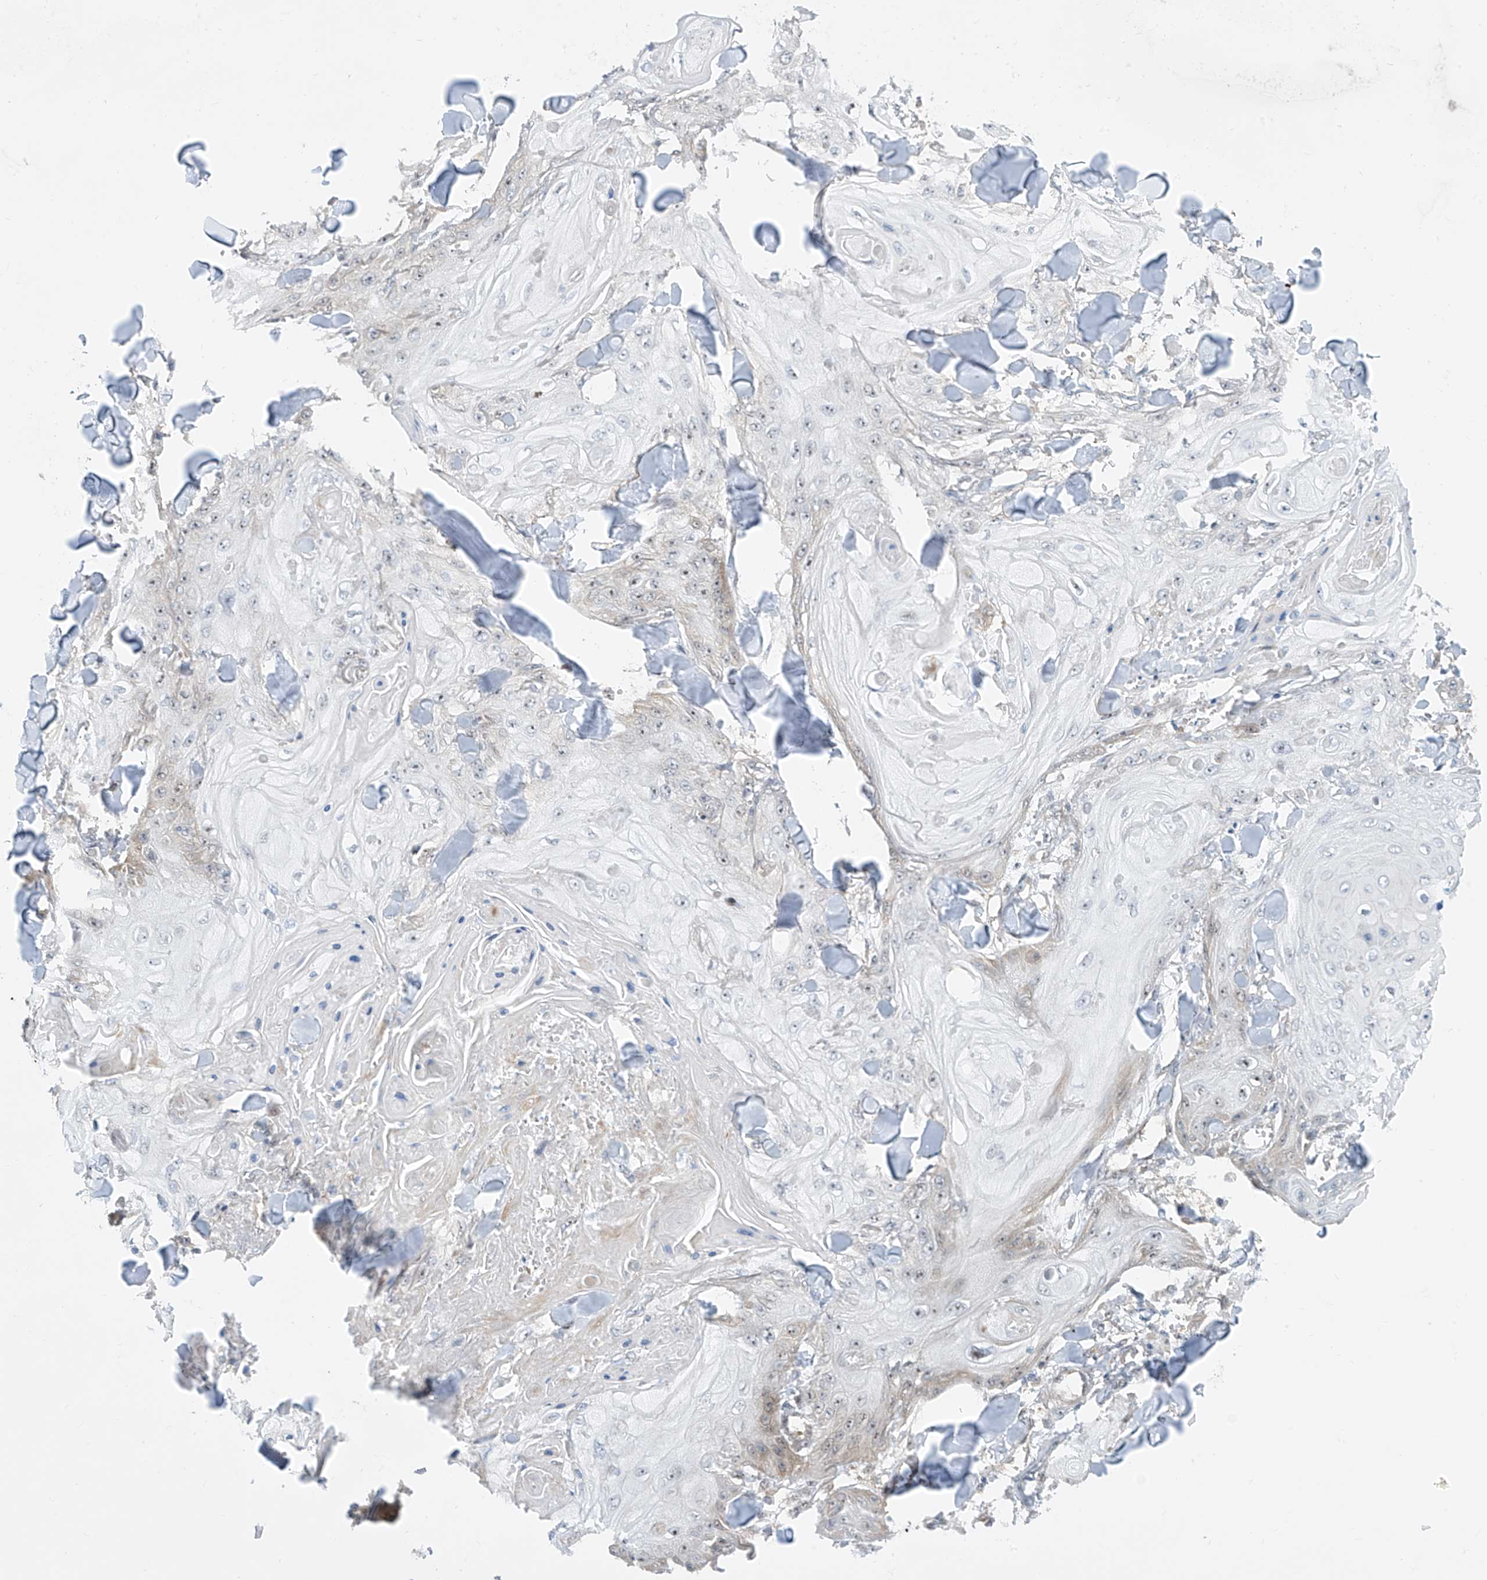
{"staining": {"intensity": "negative", "quantity": "none", "location": "none"}, "tissue": "skin cancer", "cell_type": "Tumor cells", "image_type": "cancer", "snomed": [{"axis": "morphology", "description": "Squamous cell carcinoma, NOS"}, {"axis": "topography", "description": "Skin"}], "caption": "IHC photomicrograph of human skin cancer (squamous cell carcinoma) stained for a protein (brown), which reveals no staining in tumor cells.", "gene": "TTC38", "patient": {"sex": "male", "age": 74}}